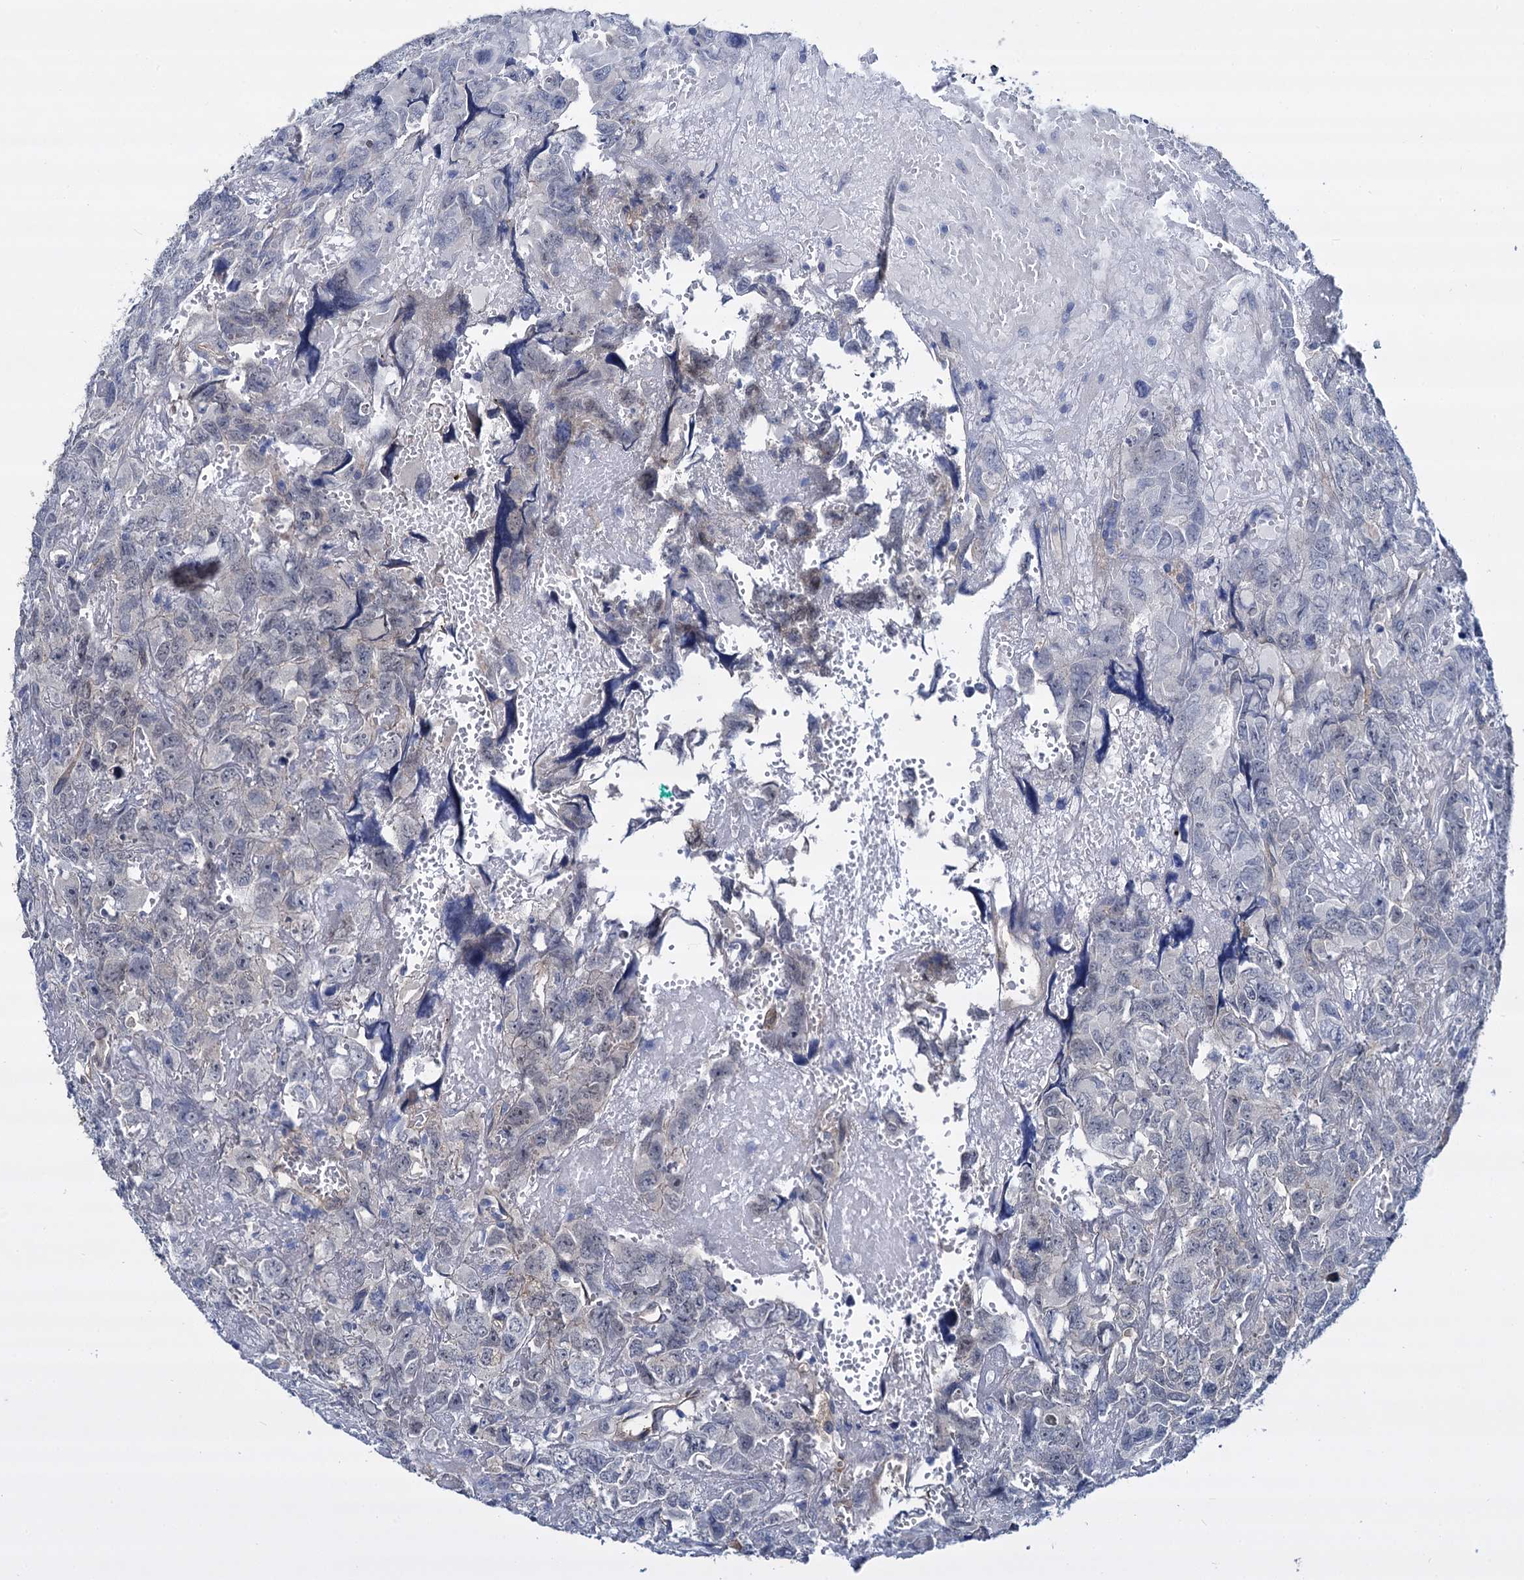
{"staining": {"intensity": "negative", "quantity": "none", "location": "none"}, "tissue": "testis cancer", "cell_type": "Tumor cells", "image_type": "cancer", "snomed": [{"axis": "morphology", "description": "Carcinoma, Embryonal, NOS"}, {"axis": "topography", "description": "Testis"}], "caption": "Embryonal carcinoma (testis) stained for a protein using IHC shows no expression tumor cells.", "gene": "STXBP1", "patient": {"sex": "male", "age": 45}}